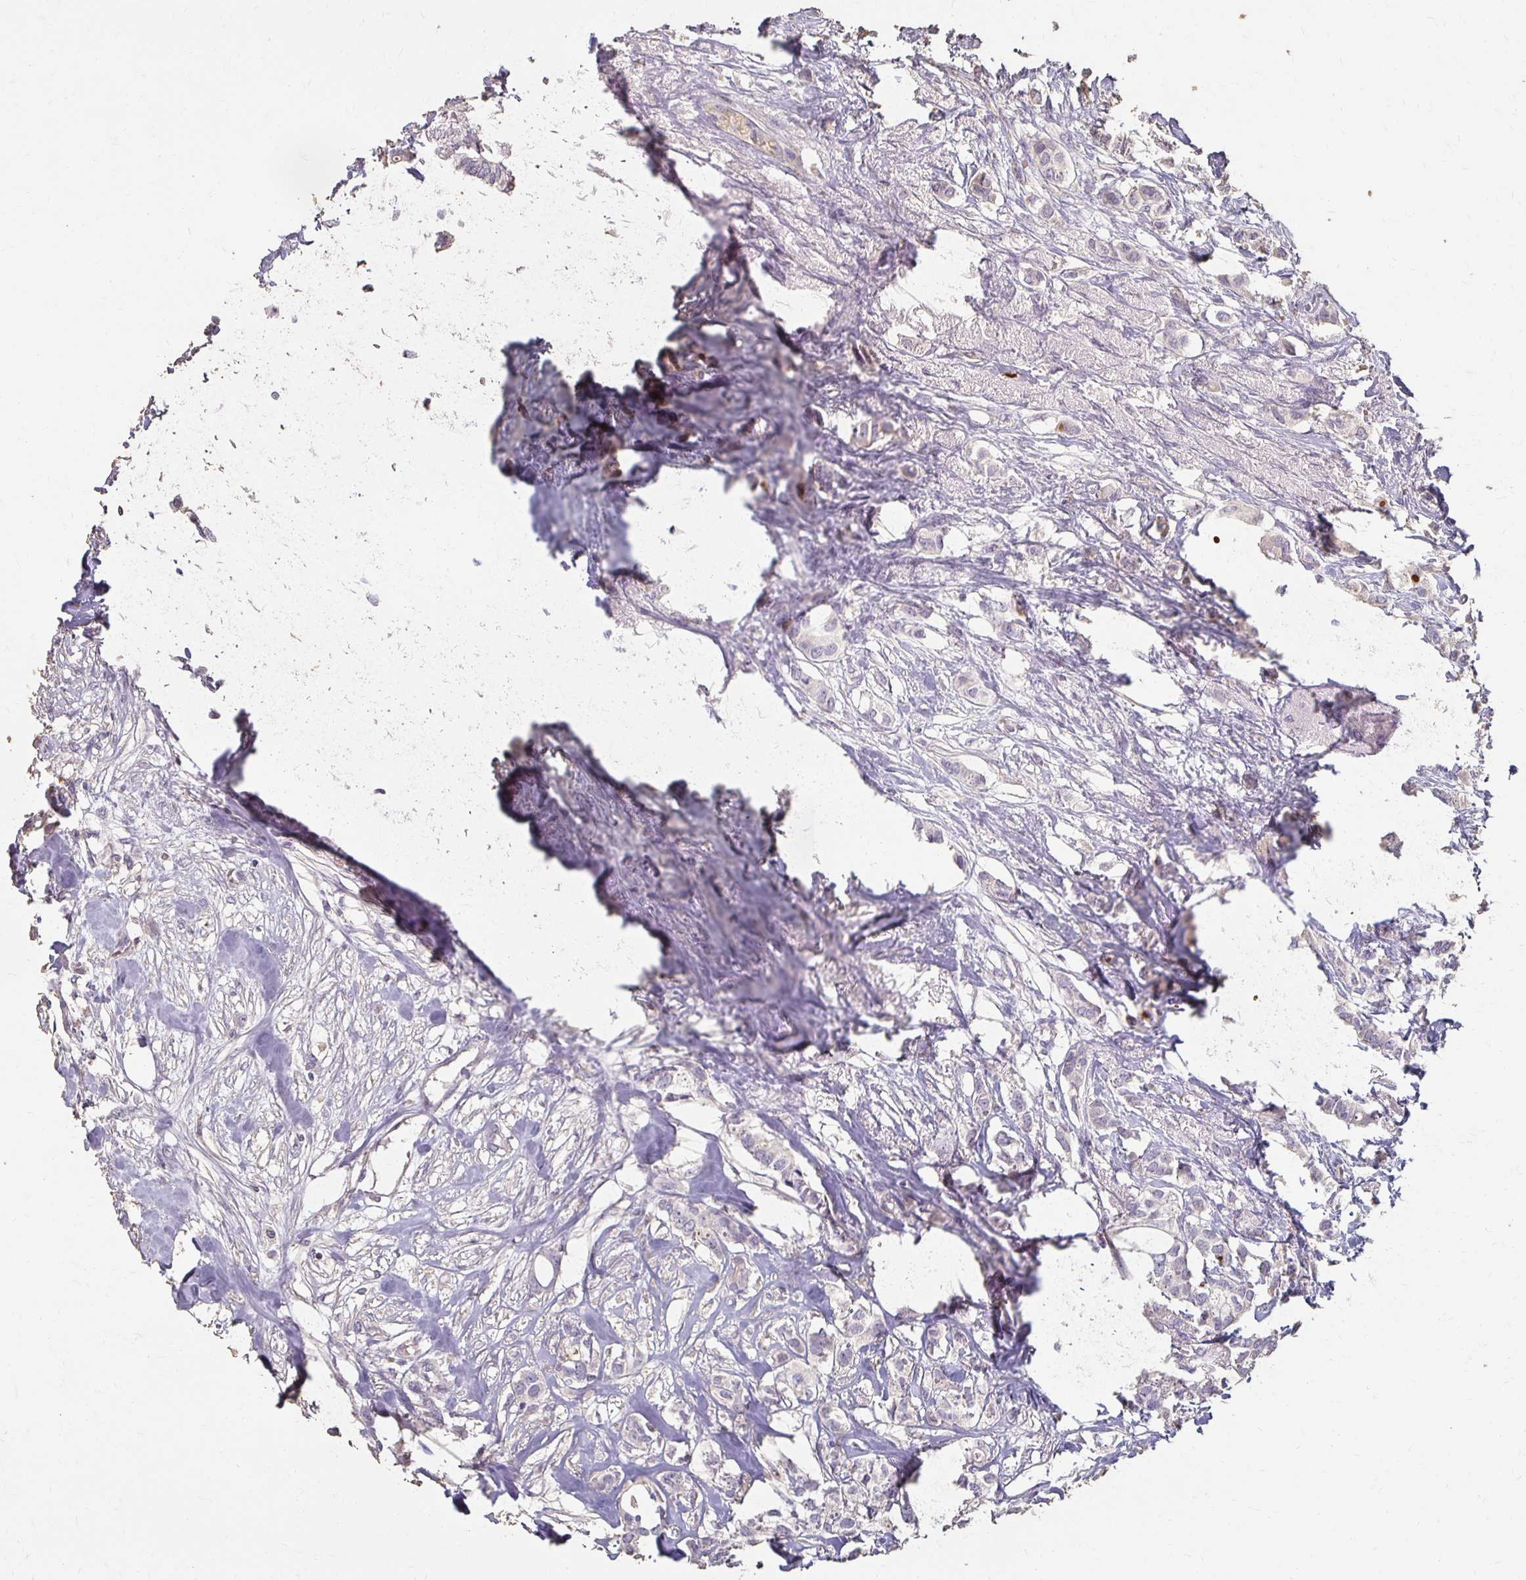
{"staining": {"intensity": "negative", "quantity": "none", "location": "none"}, "tissue": "breast cancer", "cell_type": "Tumor cells", "image_type": "cancer", "snomed": [{"axis": "morphology", "description": "Duct carcinoma"}, {"axis": "topography", "description": "Breast"}], "caption": "This micrograph is of breast cancer stained with immunohistochemistry to label a protein in brown with the nuclei are counter-stained blue. There is no staining in tumor cells.", "gene": "BBS12", "patient": {"sex": "female", "age": 62}}